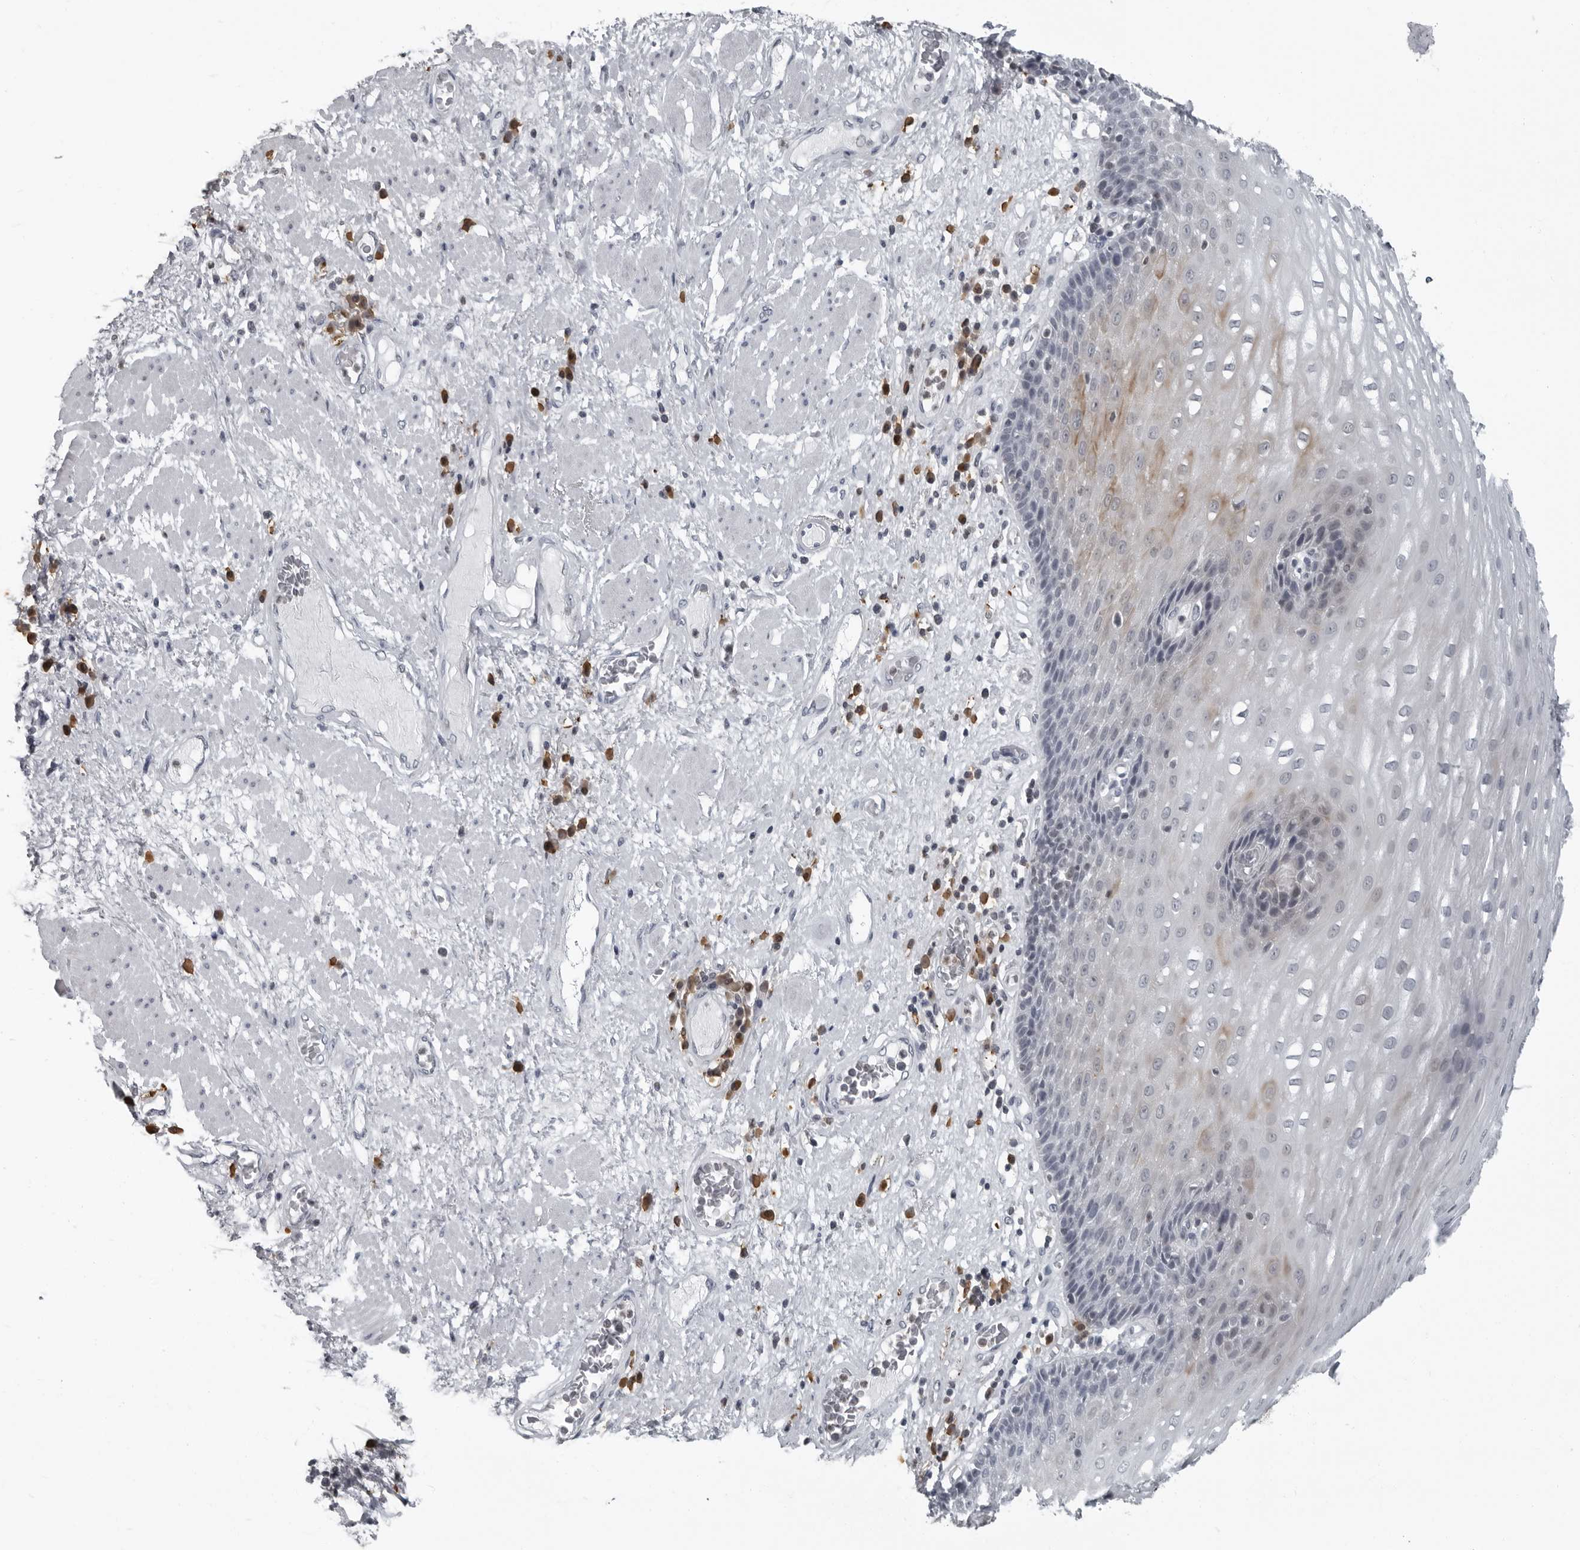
{"staining": {"intensity": "moderate", "quantity": "<25%", "location": "cytoplasmic/membranous"}, "tissue": "esophagus", "cell_type": "Squamous epithelial cells", "image_type": "normal", "snomed": [{"axis": "morphology", "description": "Normal tissue, NOS"}, {"axis": "morphology", "description": "Adenocarcinoma, NOS"}, {"axis": "topography", "description": "Esophagus"}], "caption": "Human esophagus stained for a protein (brown) shows moderate cytoplasmic/membranous positive expression in about <25% of squamous epithelial cells.", "gene": "RTCA", "patient": {"sex": "male", "age": 62}}